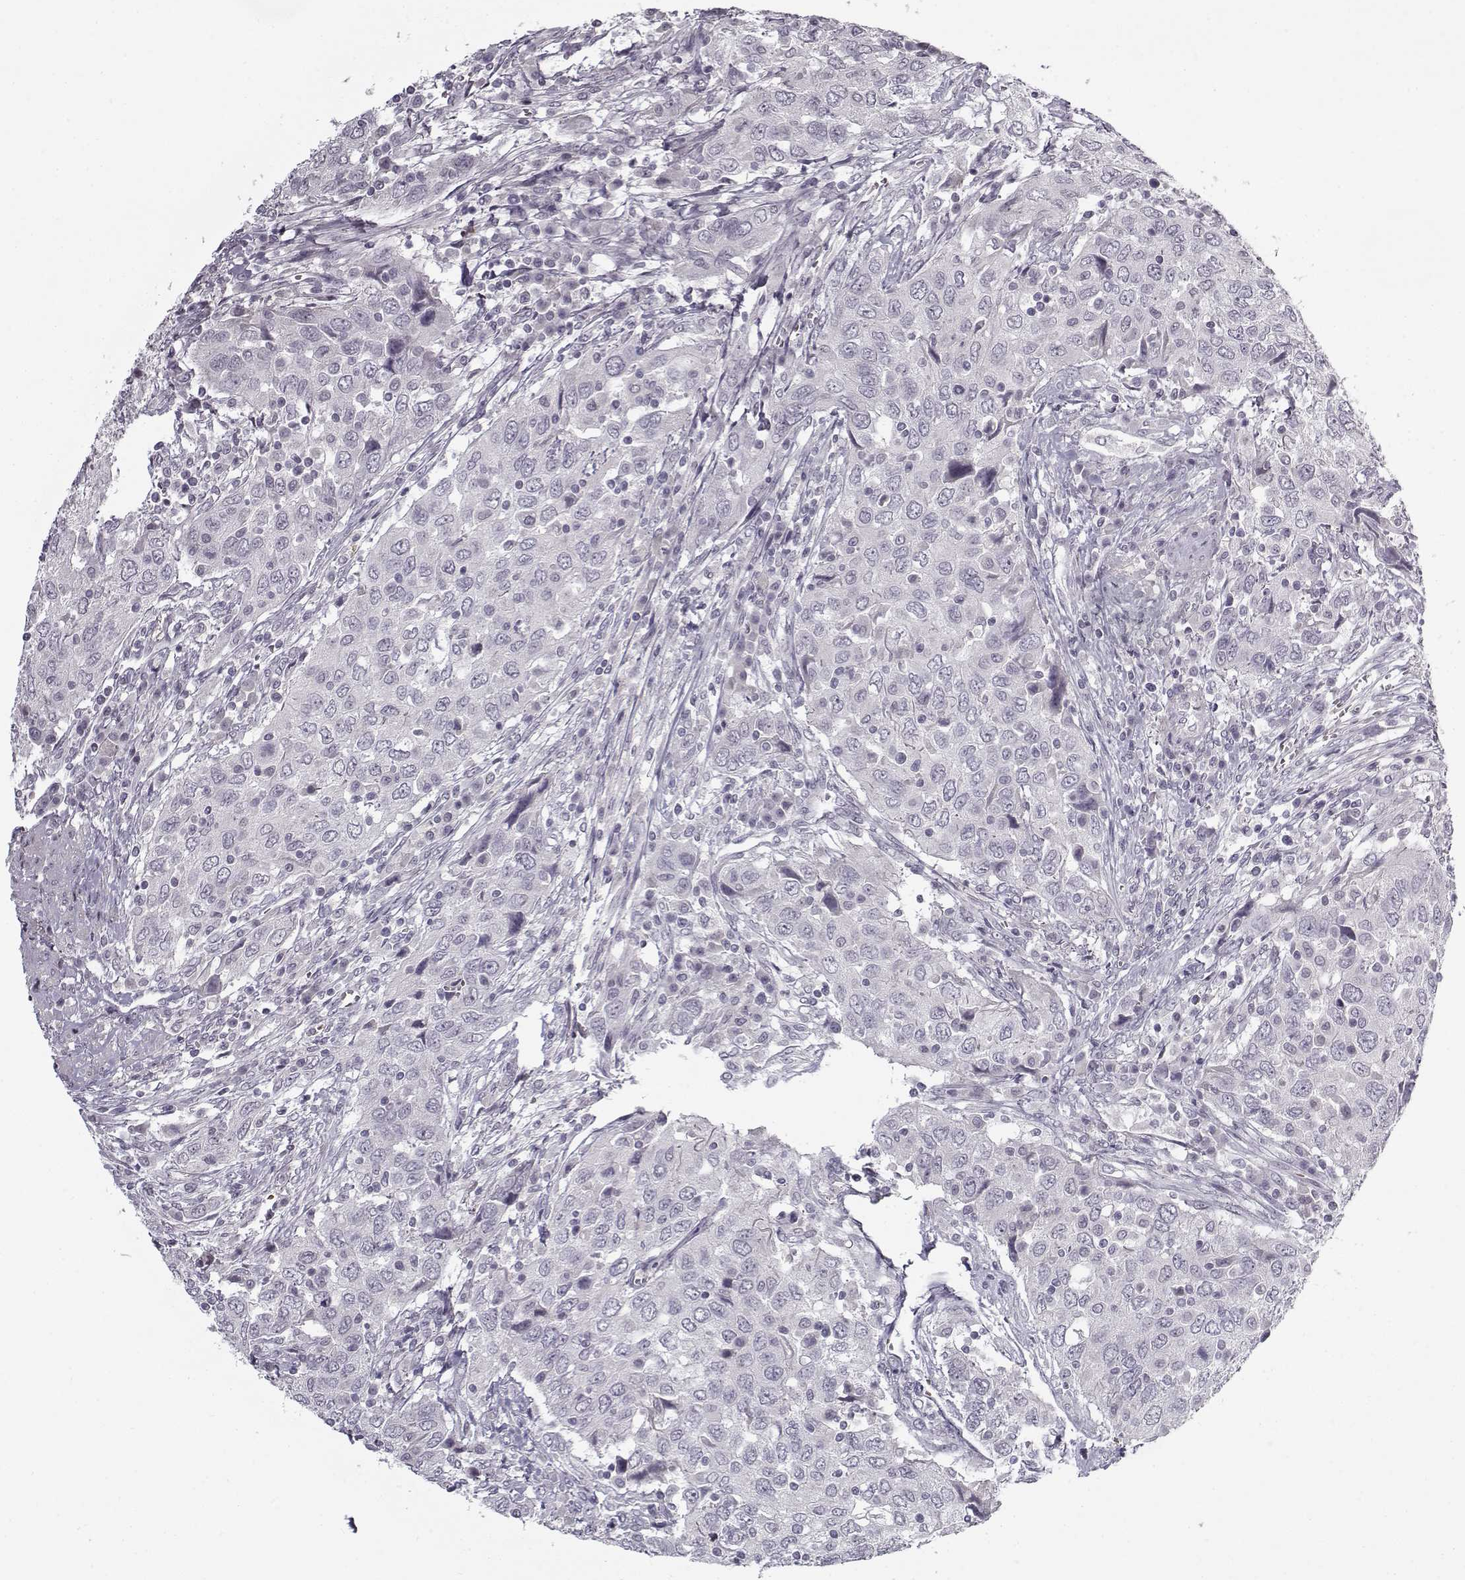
{"staining": {"intensity": "negative", "quantity": "none", "location": "none"}, "tissue": "urothelial cancer", "cell_type": "Tumor cells", "image_type": "cancer", "snomed": [{"axis": "morphology", "description": "Urothelial carcinoma, High grade"}, {"axis": "topography", "description": "Urinary bladder"}], "caption": "Photomicrograph shows no significant protein expression in tumor cells of urothelial cancer.", "gene": "SNCA", "patient": {"sex": "male", "age": 76}}